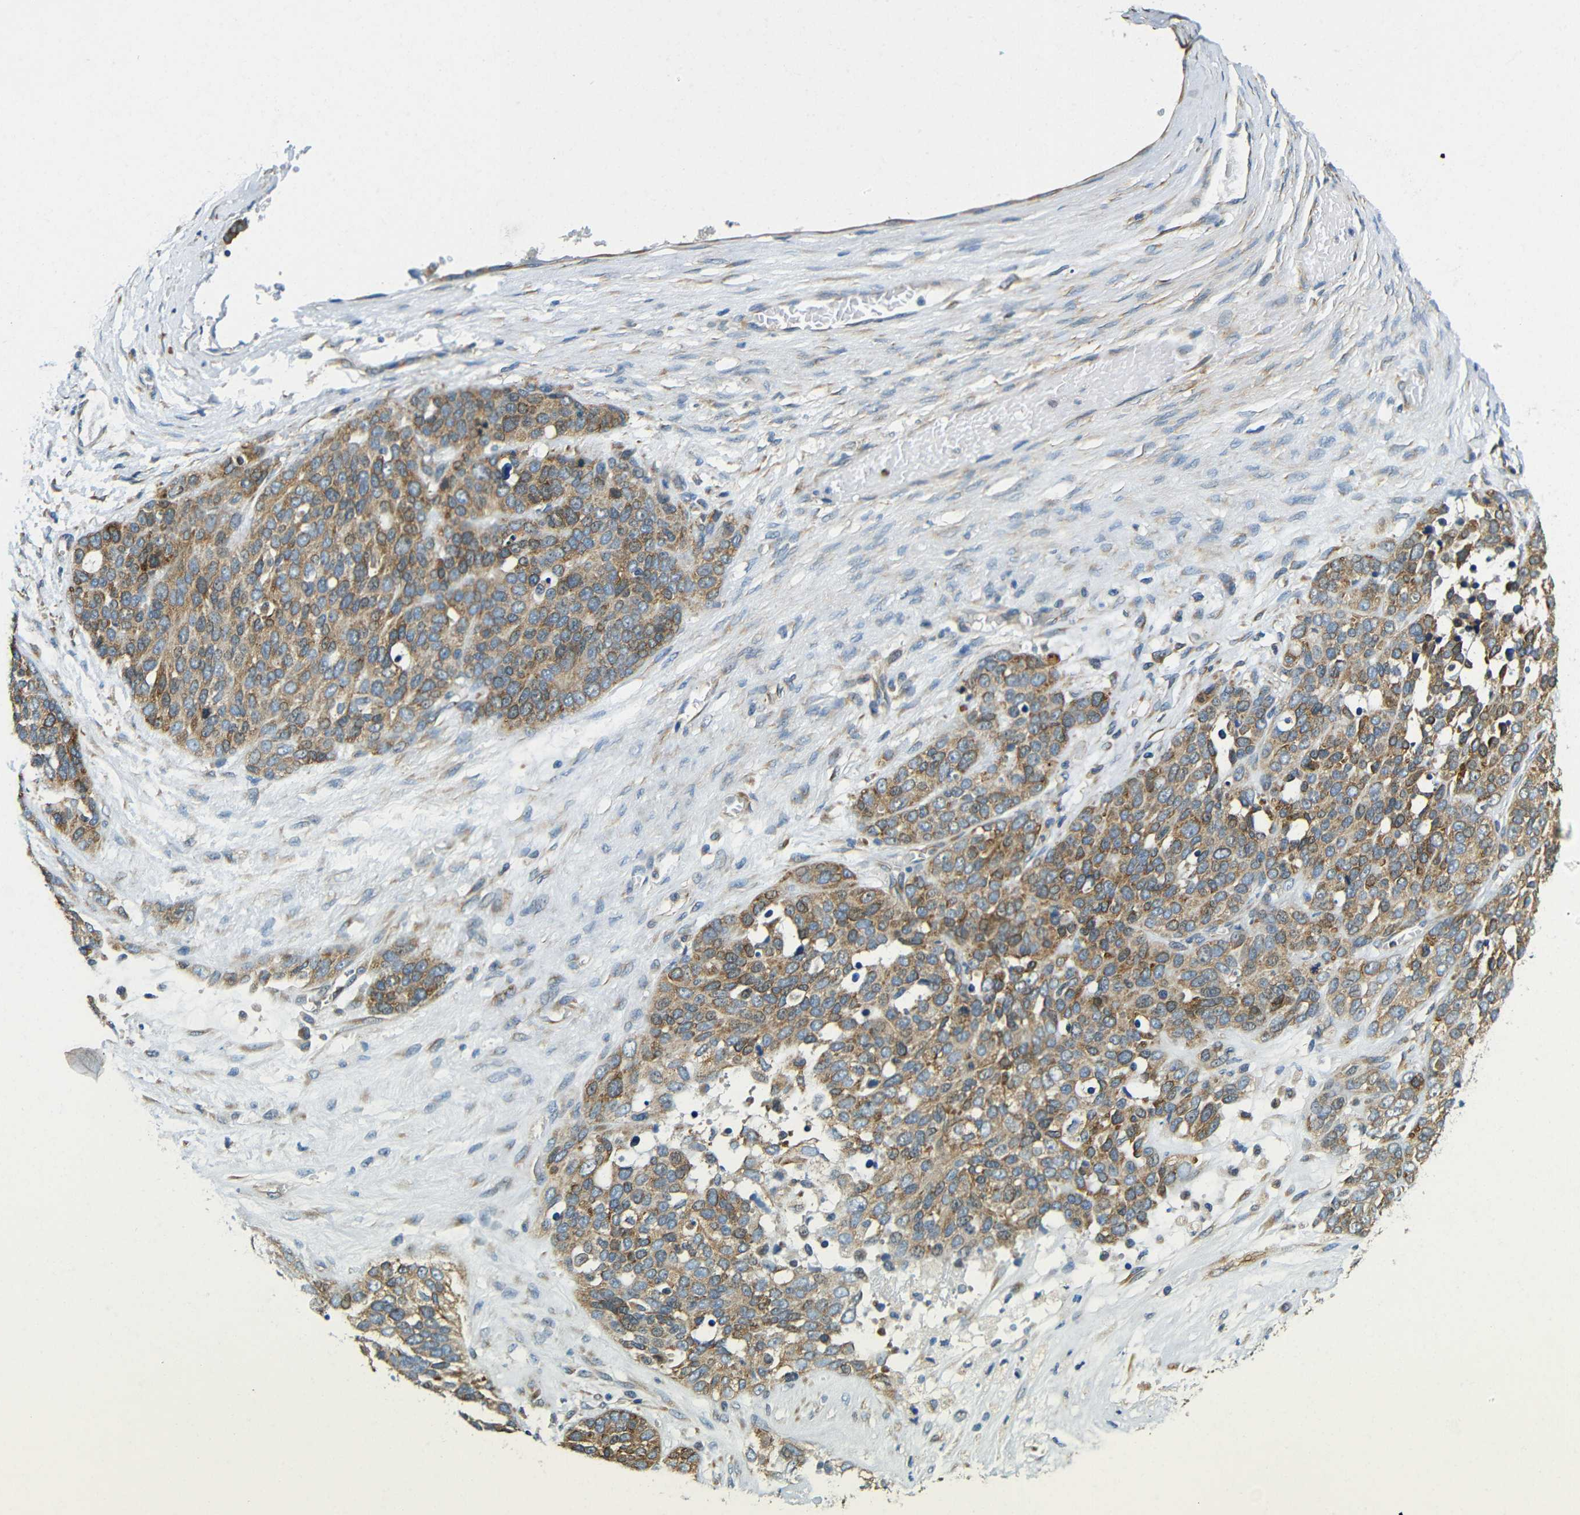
{"staining": {"intensity": "moderate", "quantity": ">75%", "location": "cytoplasmic/membranous"}, "tissue": "ovarian cancer", "cell_type": "Tumor cells", "image_type": "cancer", "snomed": [{"axis": "morphology", "description": "Cystadenocarcinoma, serous, NOS"}, {"axis": "topography", "description": "Ovary"}], "caption": "Brown immunohistochemical staining in human serous cystadenocarcinoma (ovarian) displays moderate cytoplasmic/membranous staining in about >75% of tumor cells. The staining was performed using DAB (3,3'-diaminobenzidine), with brown indicating positive protein expression. Nuclei are stained blue with hematoxylin.", "gene": "VAPB", "patient": {"sex": "female", "age": 44}}